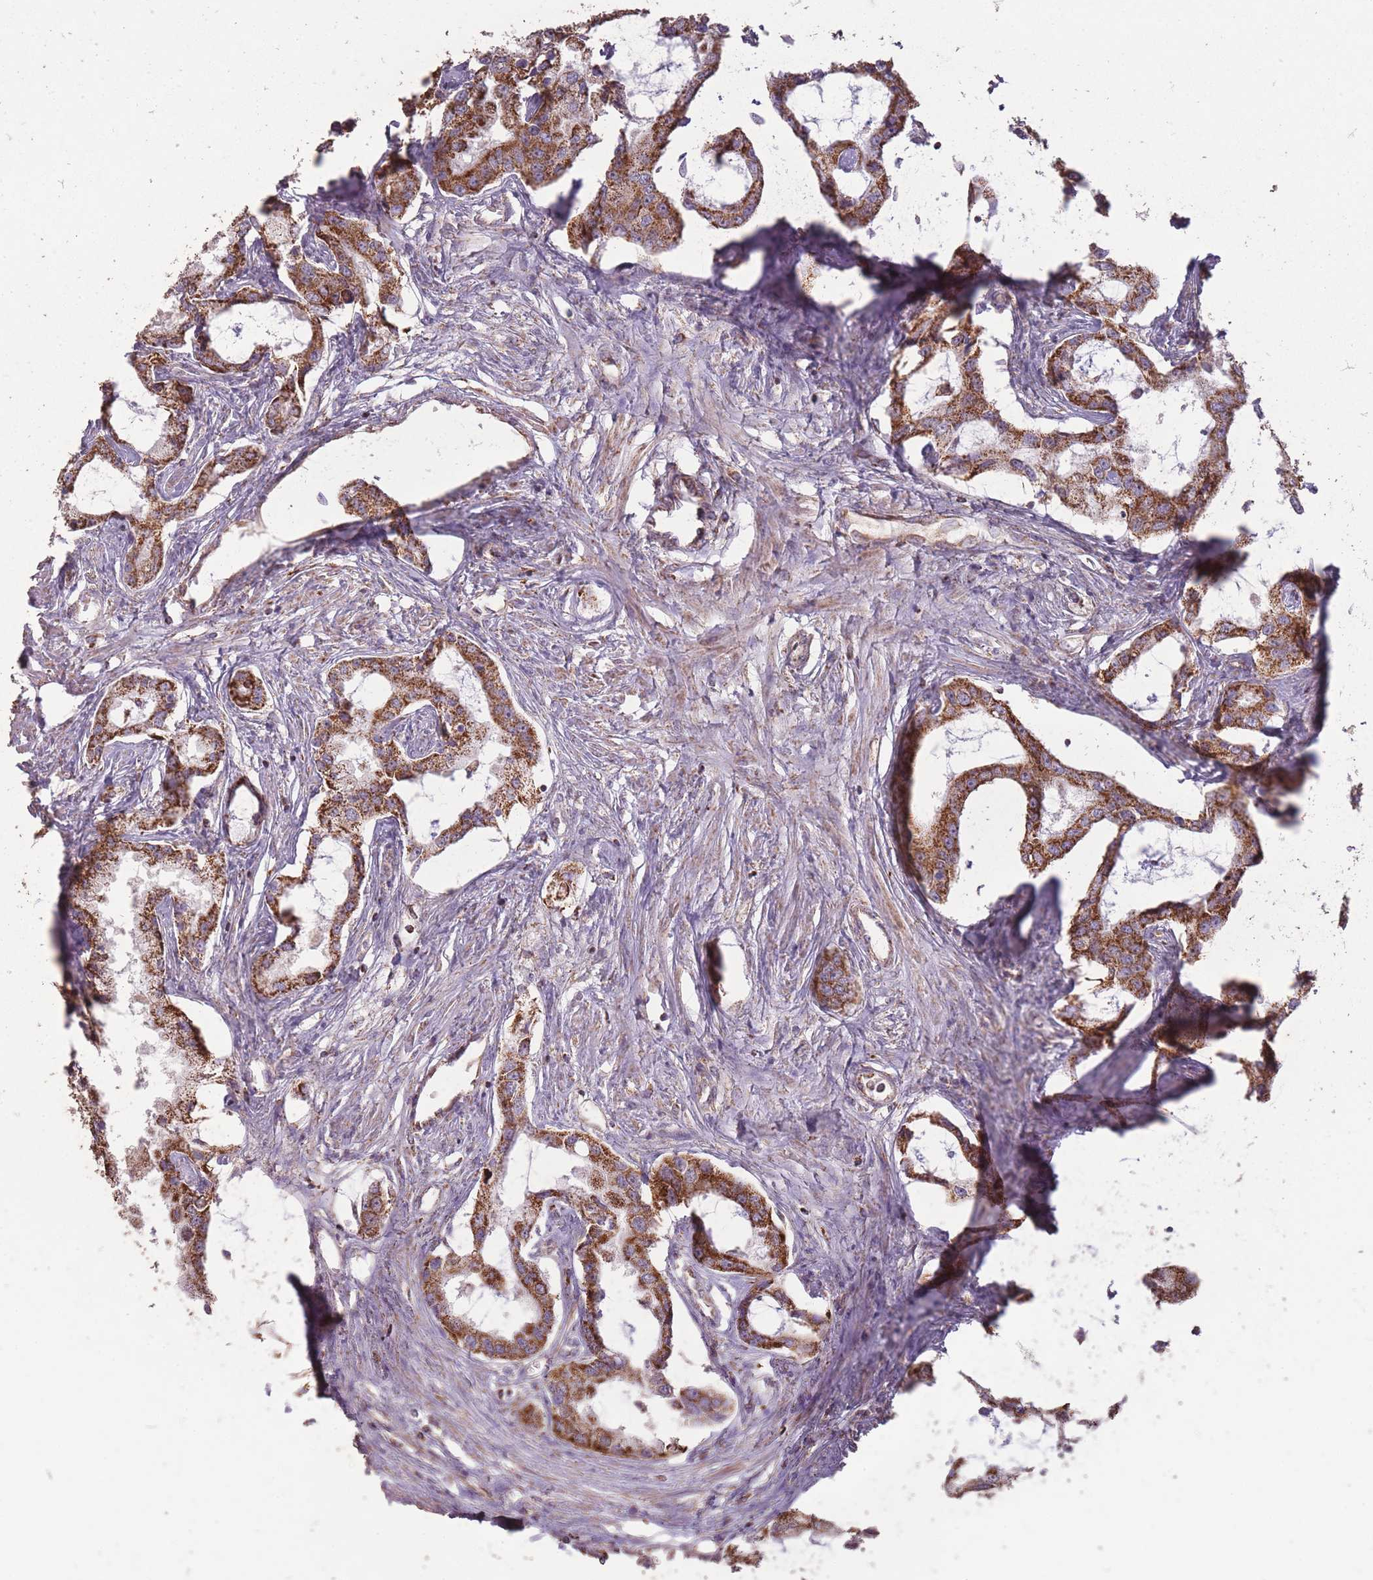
{"staining": {"intensity": "strong", "quantity": ">75%", "location": "cytoplasmic/membranous"}, "tissue": "prostate cancer", "cell_type": "Tumor cells", "image_type": "cancer", "snomed": [{"axis": "morphology", "description": "Adenocarcinoma, Low grade"}, {"axis": "topography", "description": "Prostate"}], "caption": "Immunohistochemistry of human prostate cancer (adenocarcinoma (low-grade)) reveals high levels of strong cytoplasmic/membranous staining in about >75% of tumor cells. (IHC, brightfield microscopy, high magnification).", "gene": "CNOT8", "patient": {"sex": "male", "age": 68}}